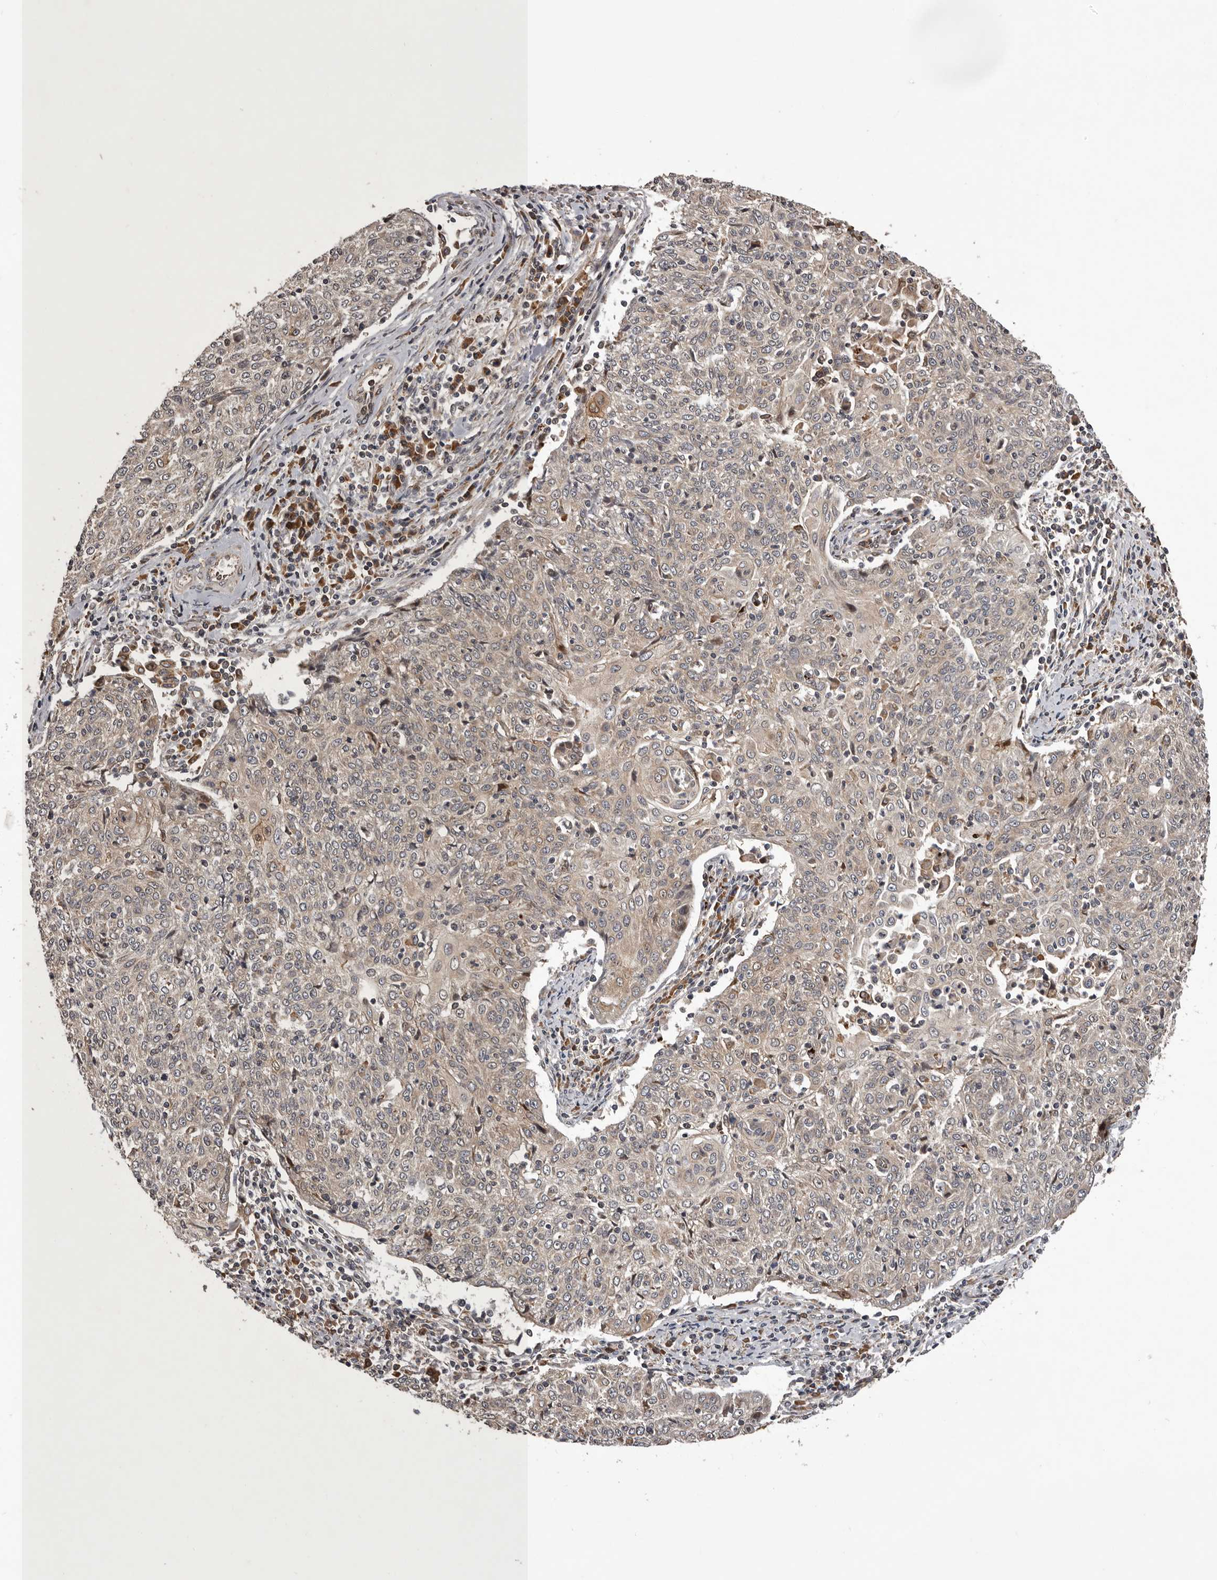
{"staining": {"intensity": "weak", "quantity": ">75%", "location": "cytoplasmic/membranous"}, "tissue": "cervical cancer", "cell_type": "Tumor cells", "image_type": "cancer", "snomed": [{"axis": "morphology", "description": "Squamous cell carcinoma, NOS"}, {"axis": "topography", "description": "Cervix"}], "caption": "The image demonstrates staining of cervical cancer, revealing weak cytoplasmic/membranous protein positivity (brown color) within tumor cells.", "gene": "GADD45B", "patient": {"sex": "female", "age": 48}}